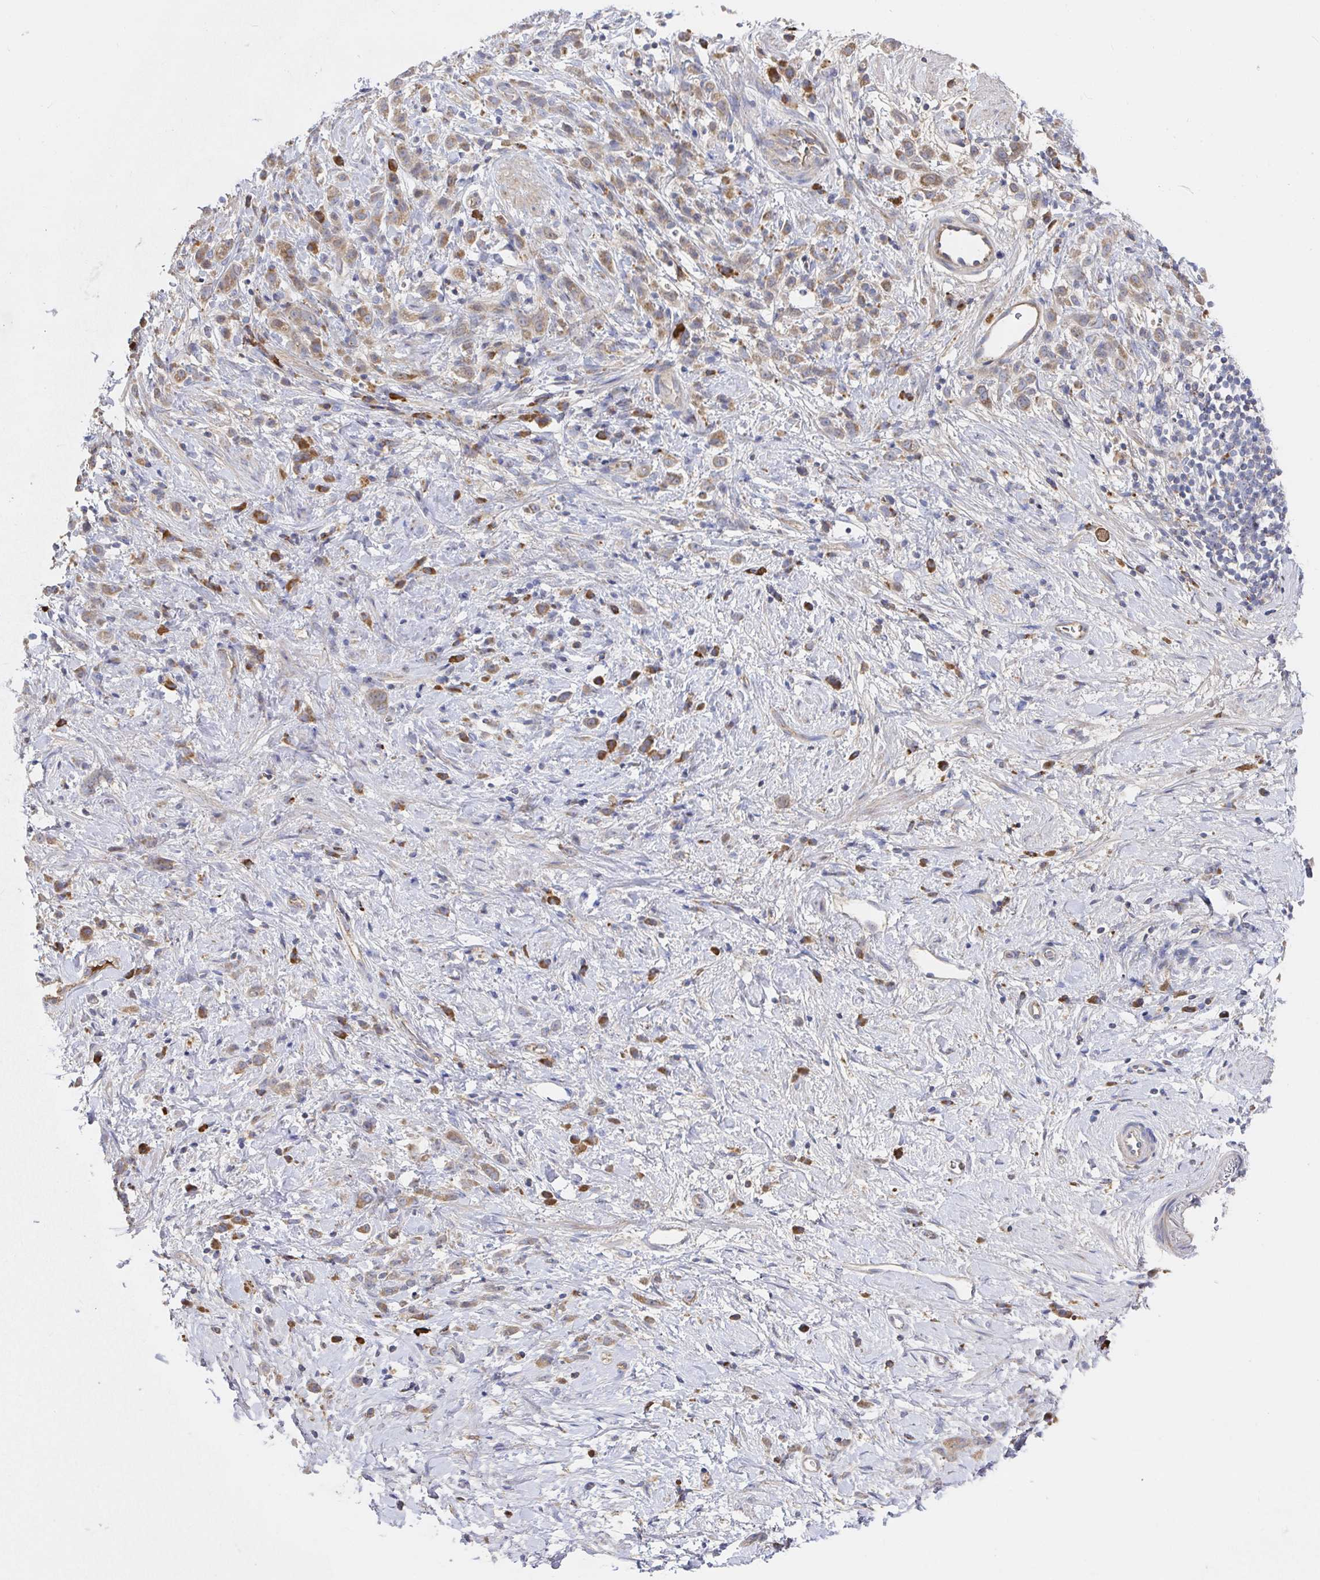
{"staining": {"intensity": "moderate", "quantity": ">75%", "location": "cytoplasmic/membranous"}, "tissue": "stomach cancer", "cell_type": "Tumor cells", "image_type": "cancer", "snomed": [{"axis": "morphology", "description": "Adenocarcinoma, NOS"}, {"axis": "topography", "description": "Stomach"}], "caption": "This is a micrograph of immunohistochemistry staining of stomach cancer, which shows moderate staining in the cytoplasmic/membranous of tumor cells.", "gene": "IRAK2", "patient": {"sex": "female", "age": 60}}